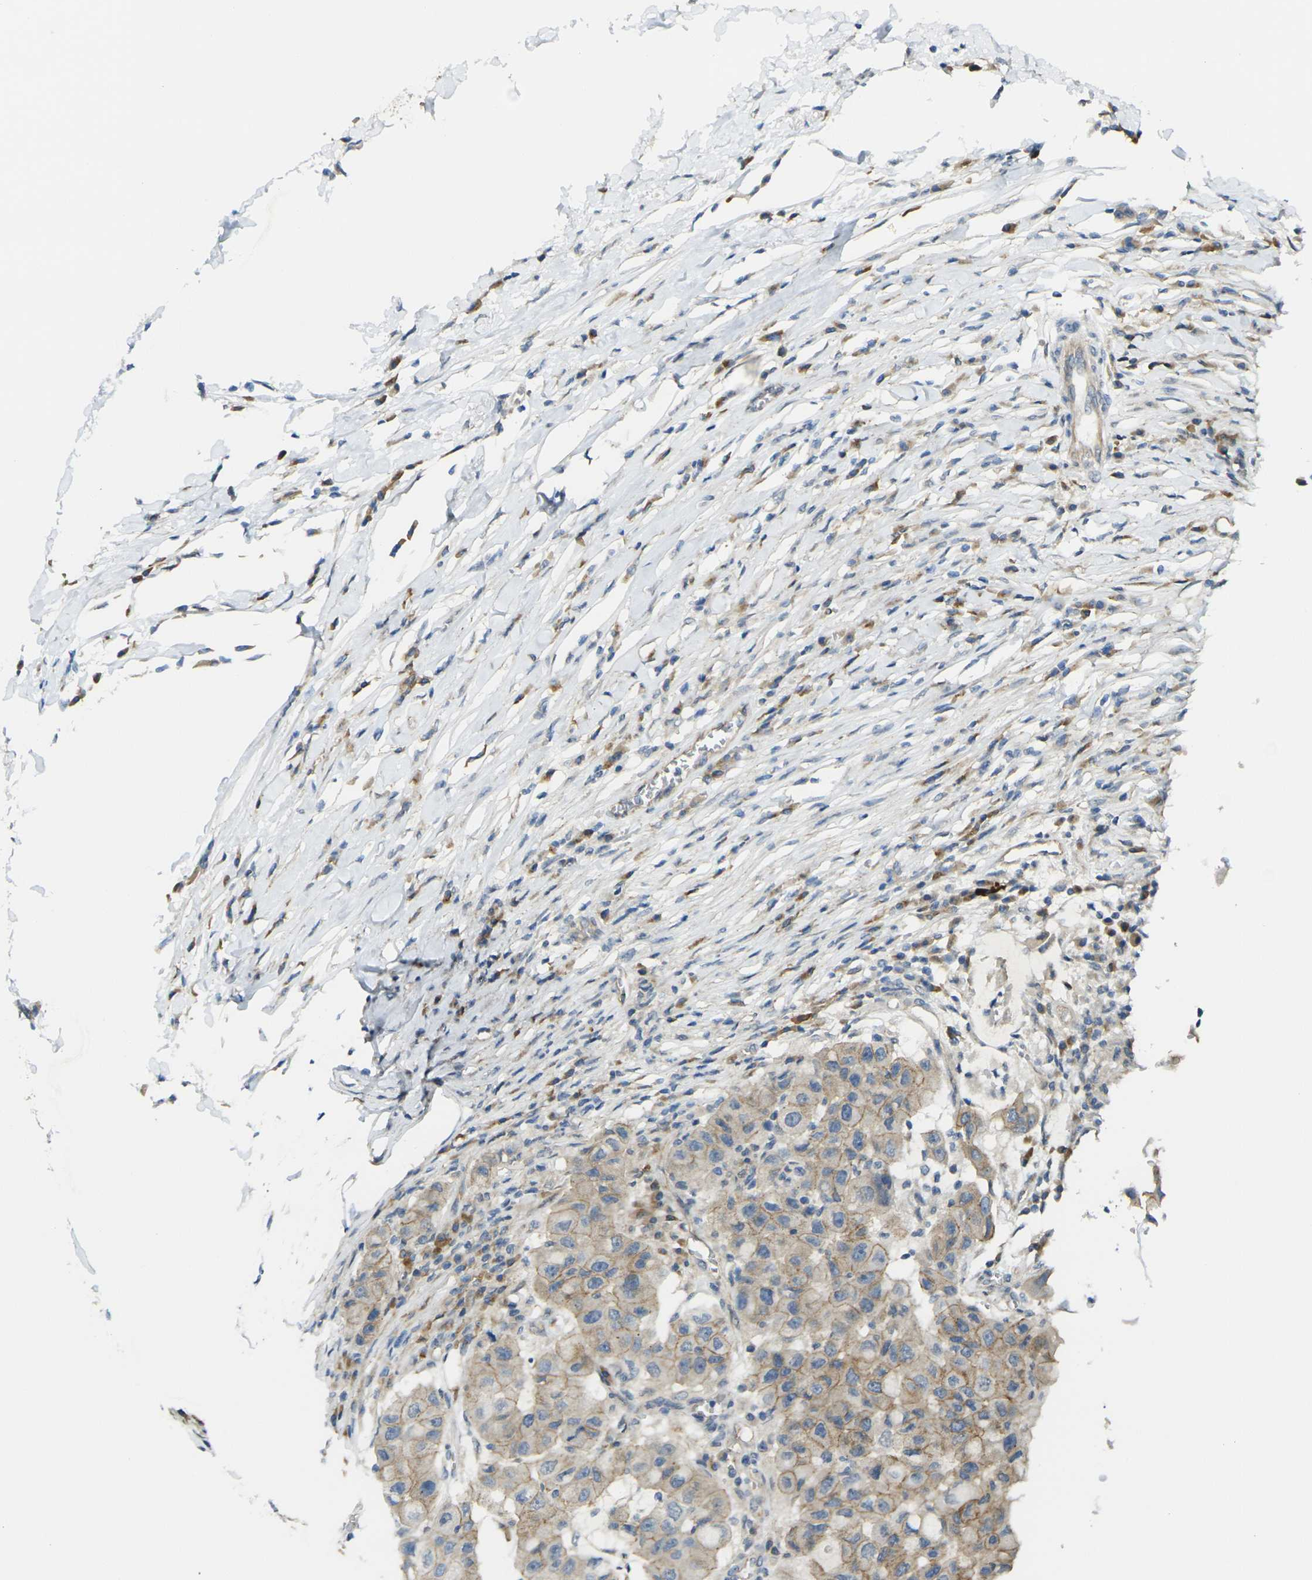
{"staining": {"intensity": "weak", "quantity": ">75%", "location": "cytoplasmic/membranous"}, "tissue": "breast cancer", "cell_type": "Tumor cells", "image_type": "cancer", "snomed": [{"axis": "morphology", "description": "Duct carcinoma"}, {"axis": "topography", "description": "Breast"}], "caption": "A histopathology image of human breast cancer (infiltrating ductal carcinoma) stained for a protein displays weak cytoplasmic/membranous brown staining in tumor cells. (brown staining indicates protein expression, while blue staining denotes nuclei).", "gene": "RHBDD1", "patient": {"sex": "female", "age": 27}}